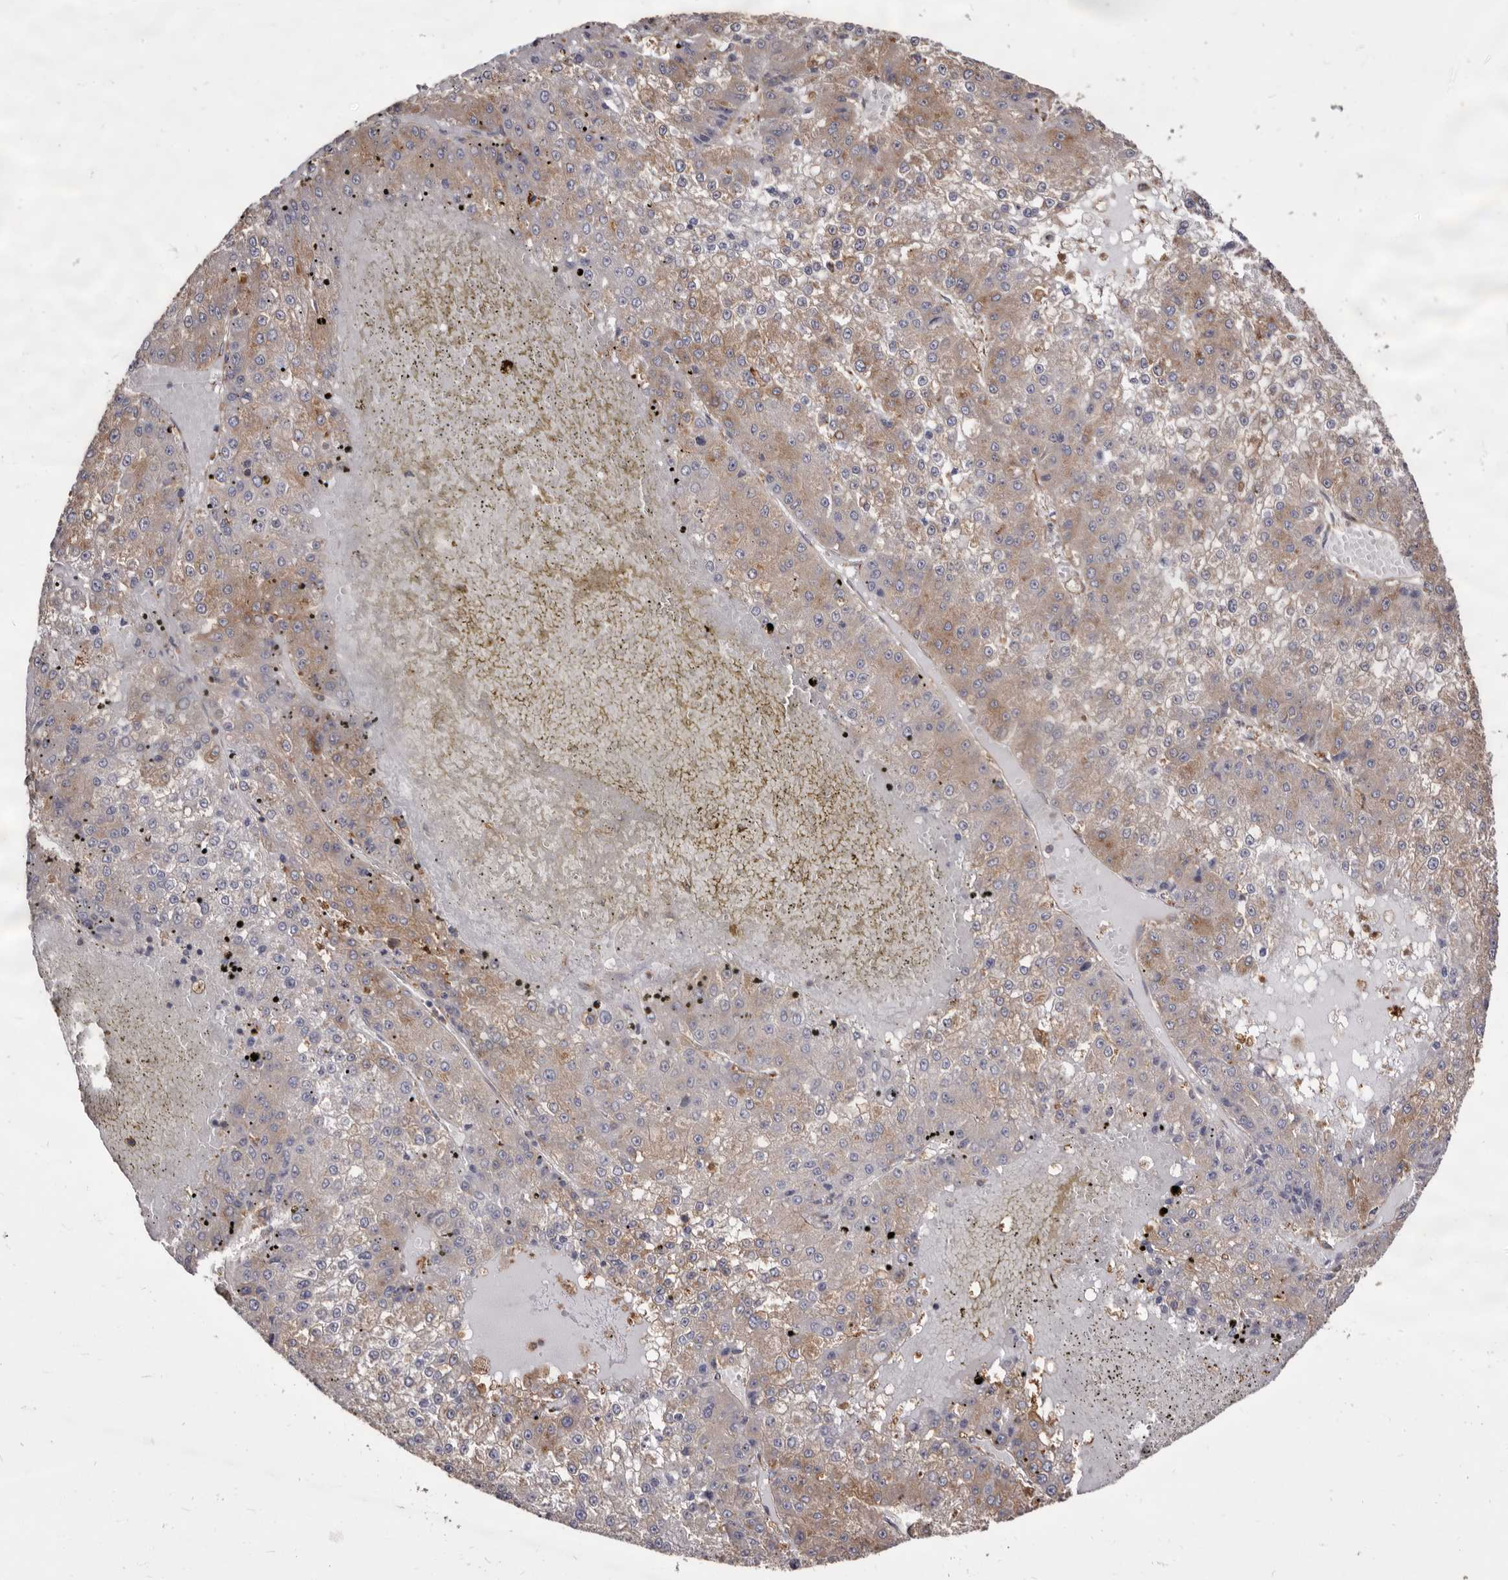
{"staining": {"intensity": "weak", "quantity": "25%-75%", "location": "cytoplasmic/membranous"}, "tissue": "liver cancer", "cell_type": "Tumor cells", "image_type": "cancer", "snomed": [{"axis": "morphology", "description": "Carcinoma, Hepatocellular, NOS"}, {"axis": "topography", "description": "Liver"}], "caption": "Immunohistochemical staining of human liver hepatocellular carcinoma demonstrates weak cytoplasmic/membranous protein expression in about 25%-75% of tumor cells. (brown staining indicates protein expression, while blue staining denotes nuclei).", "gene": "TPD52", "patient": {"sex": "female", "age": 73}}